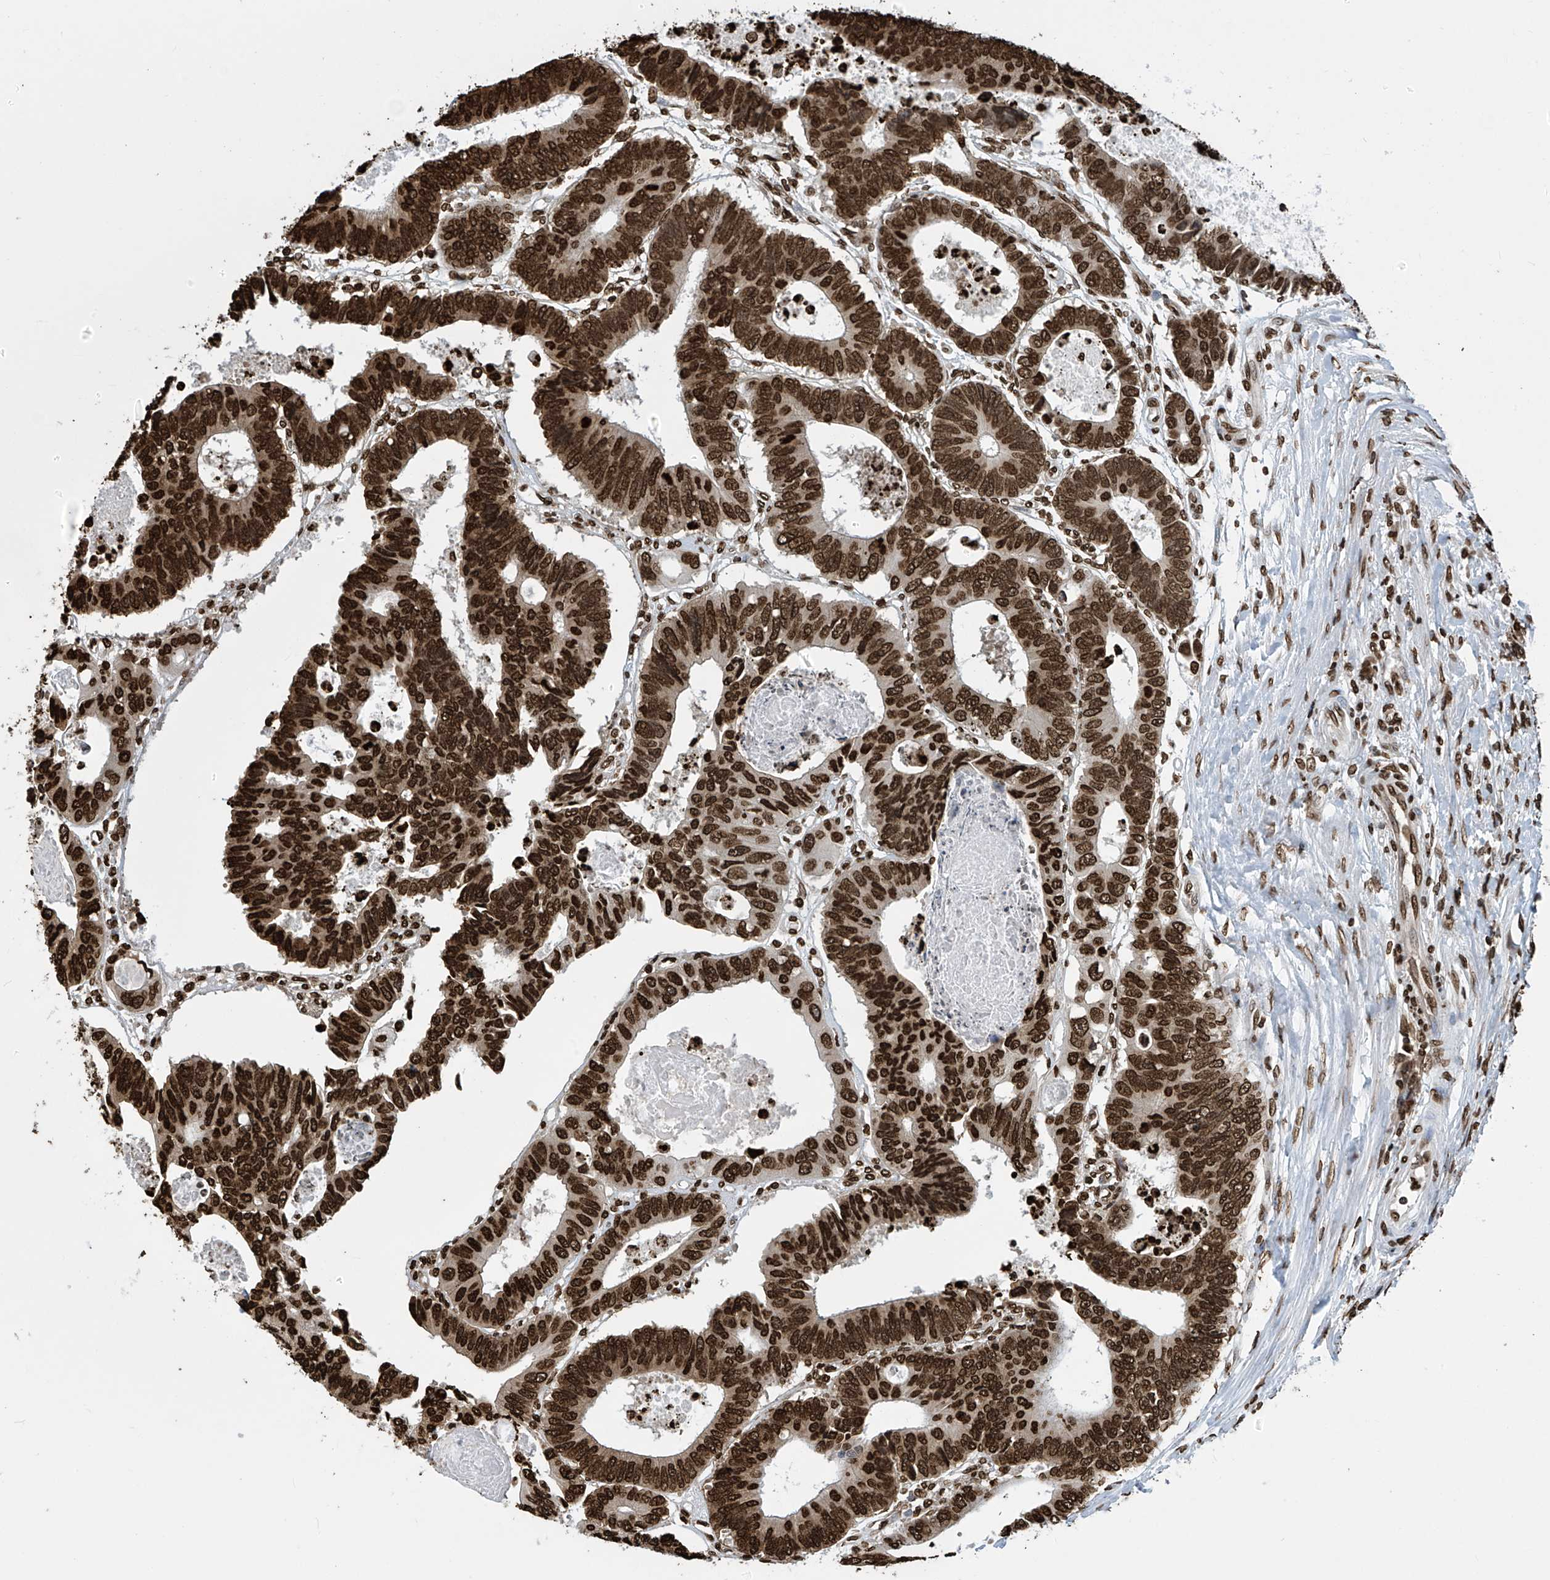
{"staining": {"intensity": "strong", "quantity": ">75%", "location": "nuclear"}, "tissue": "colorectal cancer", "cell_type": "Tumor cells", "image_type": "cancer", "snomed": [{"axis": "morphology", "description": "Adenocarcinoma, NOS"}, {"axis": "topography", "description": "Rectum"}], "caption": "Adenocarcinoma (colorectal) stained for a protein demonstrates strong nuclear positivity in tumor cells.", "gene": "DPPA2", "patient": {"sex": "male", "age": 84}}